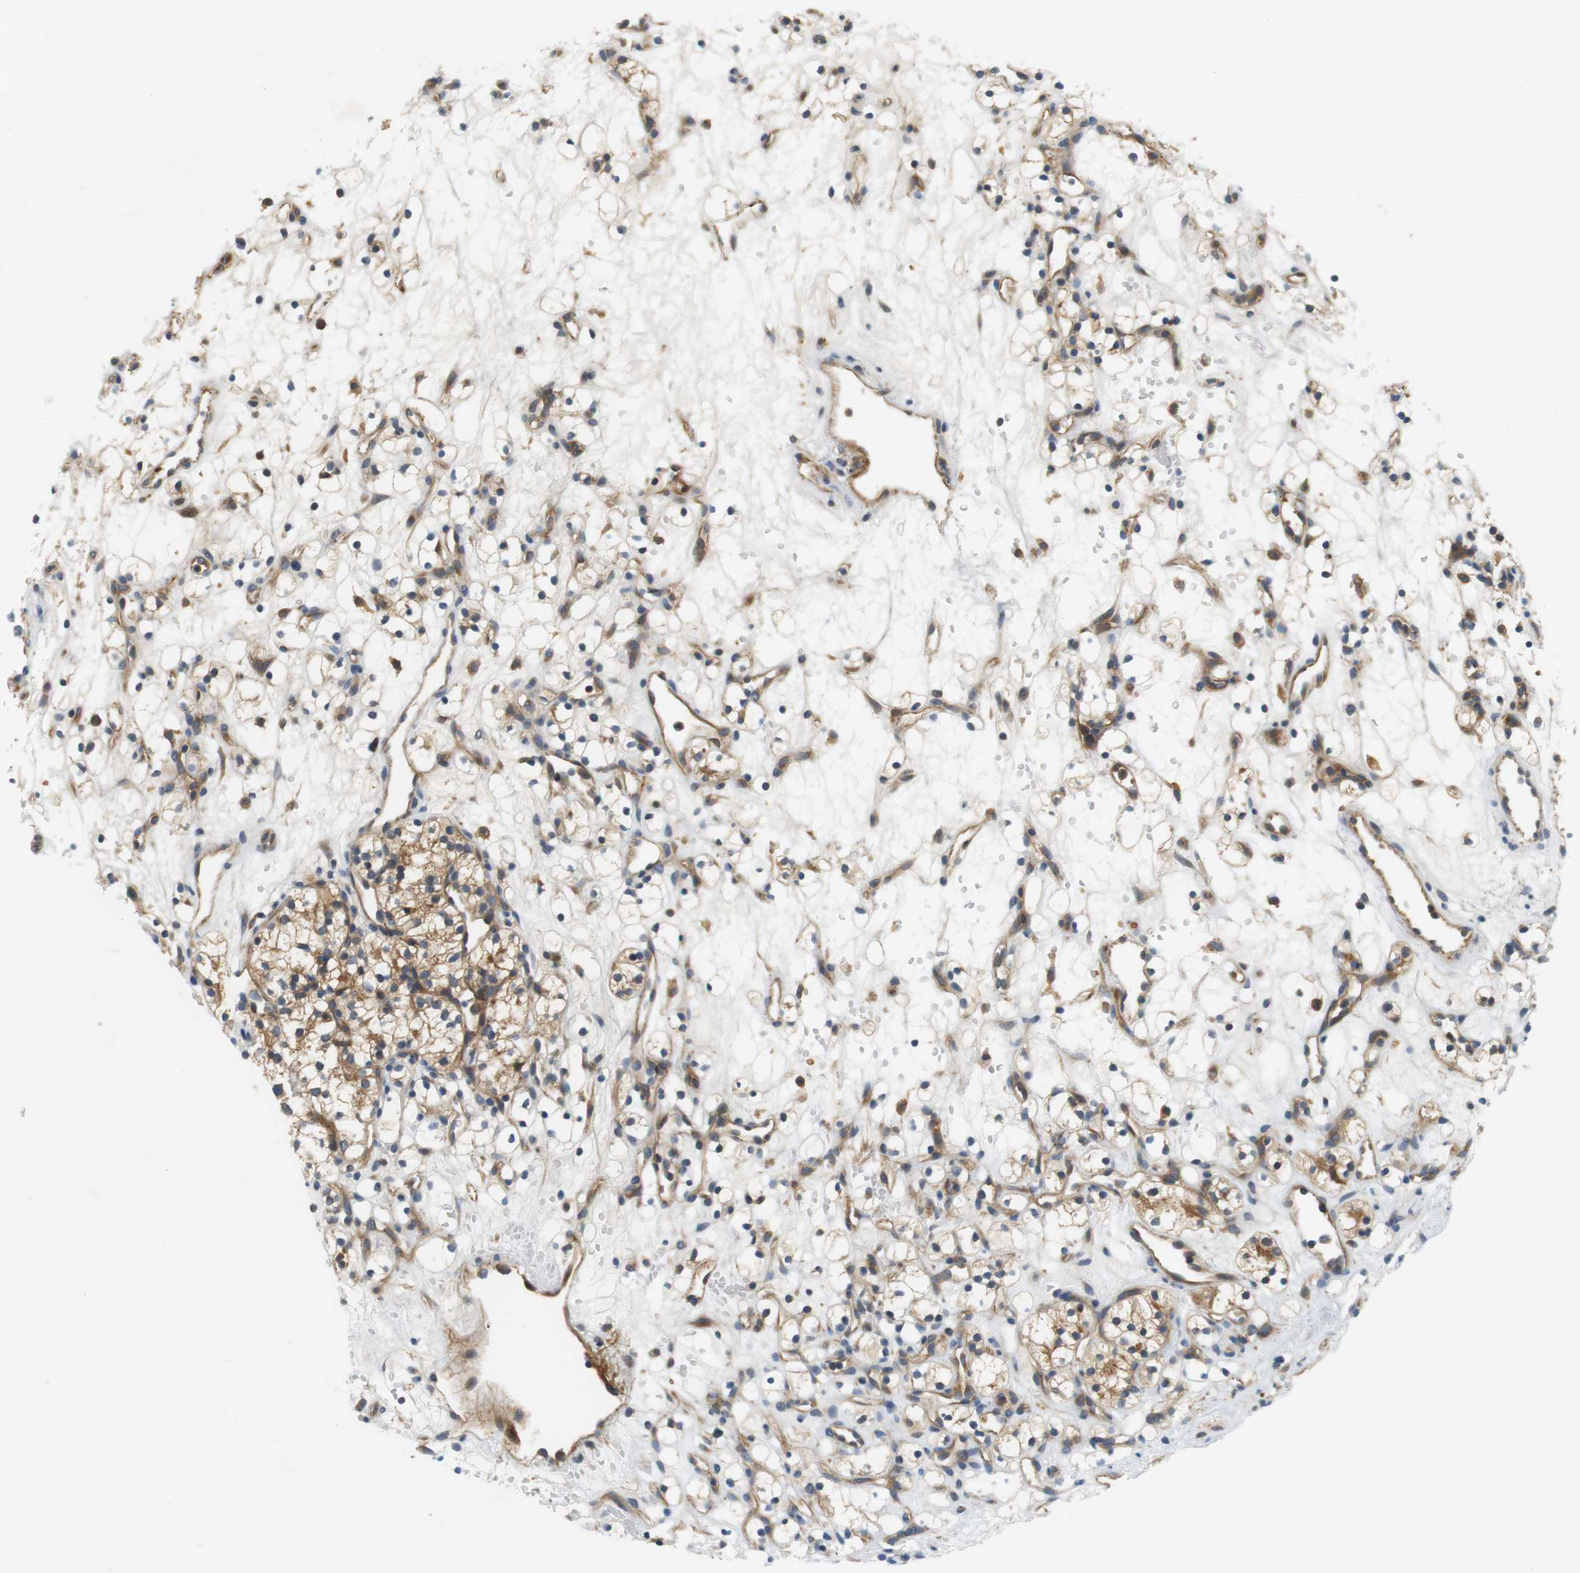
{"staining": {"intensity": "moderate", "quantity": "25%-75%", "location": "cytoplasmic/membranous"}, "tissue": "renal cancer", "cell_type": "Tumor cells", "image_type": "cancer", "snomed": [{"axis": "morphology", "description": "Adenocarcinoma, NOS"}, {"axis": "topography", "description": "Kidney"}], "caption": "An image of human renal cancer stained for a protein shows moderate cytoplasmic/membranous brown staining in tumor cells.", "gene": "SH3GLB1", "patient": {"sex": "female", "age": 60}}